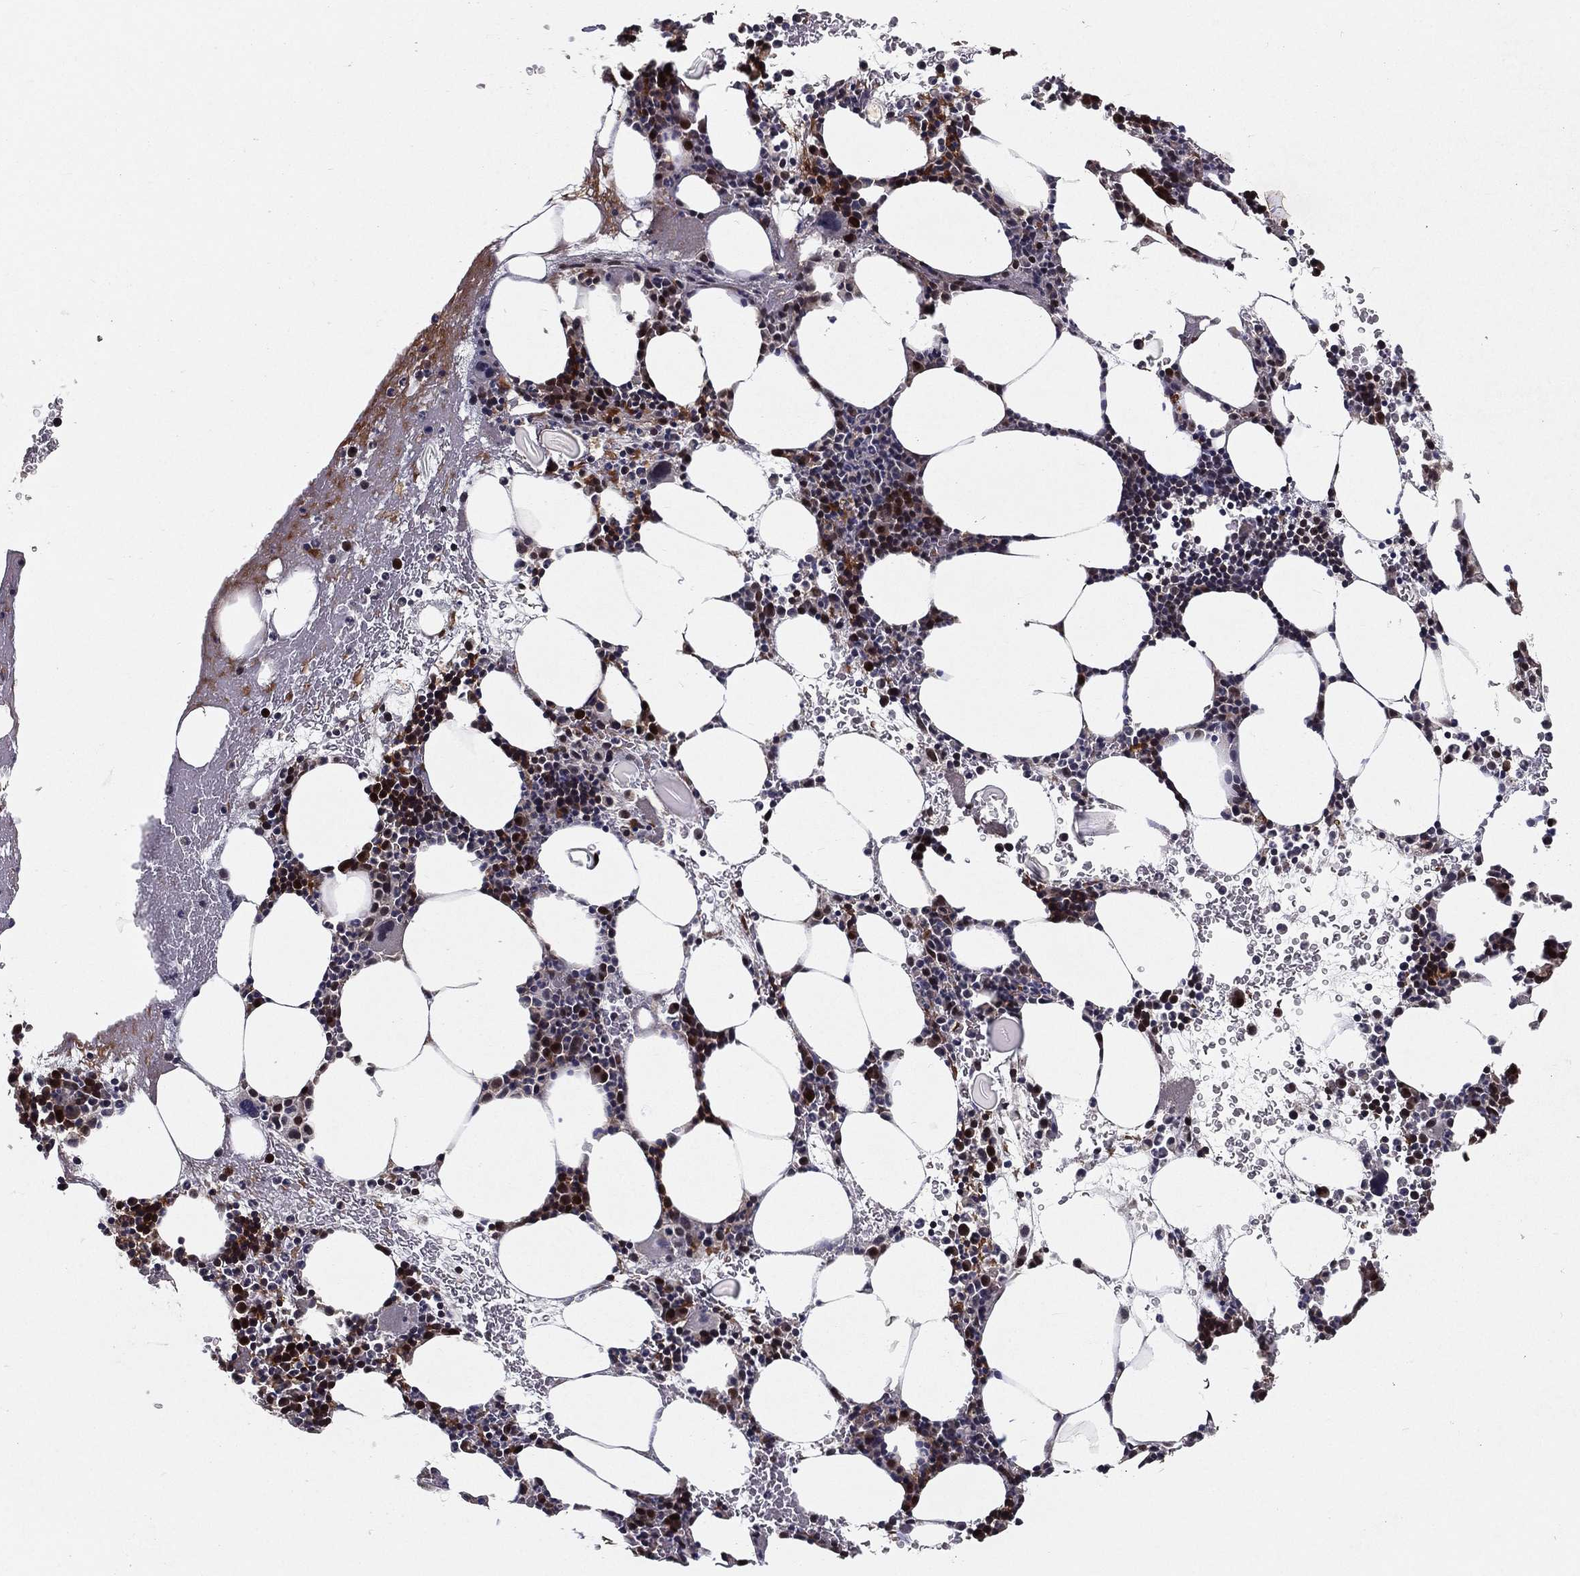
{"staining": {"intensity": "strong", "quantity": "25%-75%", "location": "nuclear"}, "tissue": "bone marrow", "cell_type": "Hematopoietic cells", "image_type": "normal", "snomed": [{"axis": "morphology", "description": "Normal tissue, NOS"}, {"axis": "topography", "description": "Bone marrow"}], "caption": "Immunohistochemical staining of unremarkable human bone marrow demonstrates high levels of strong nuclear staining in about 25%-75% of hematopoietic cells.", "gene": "CARM1", "patient": {"sex": "female", "age": 79}}